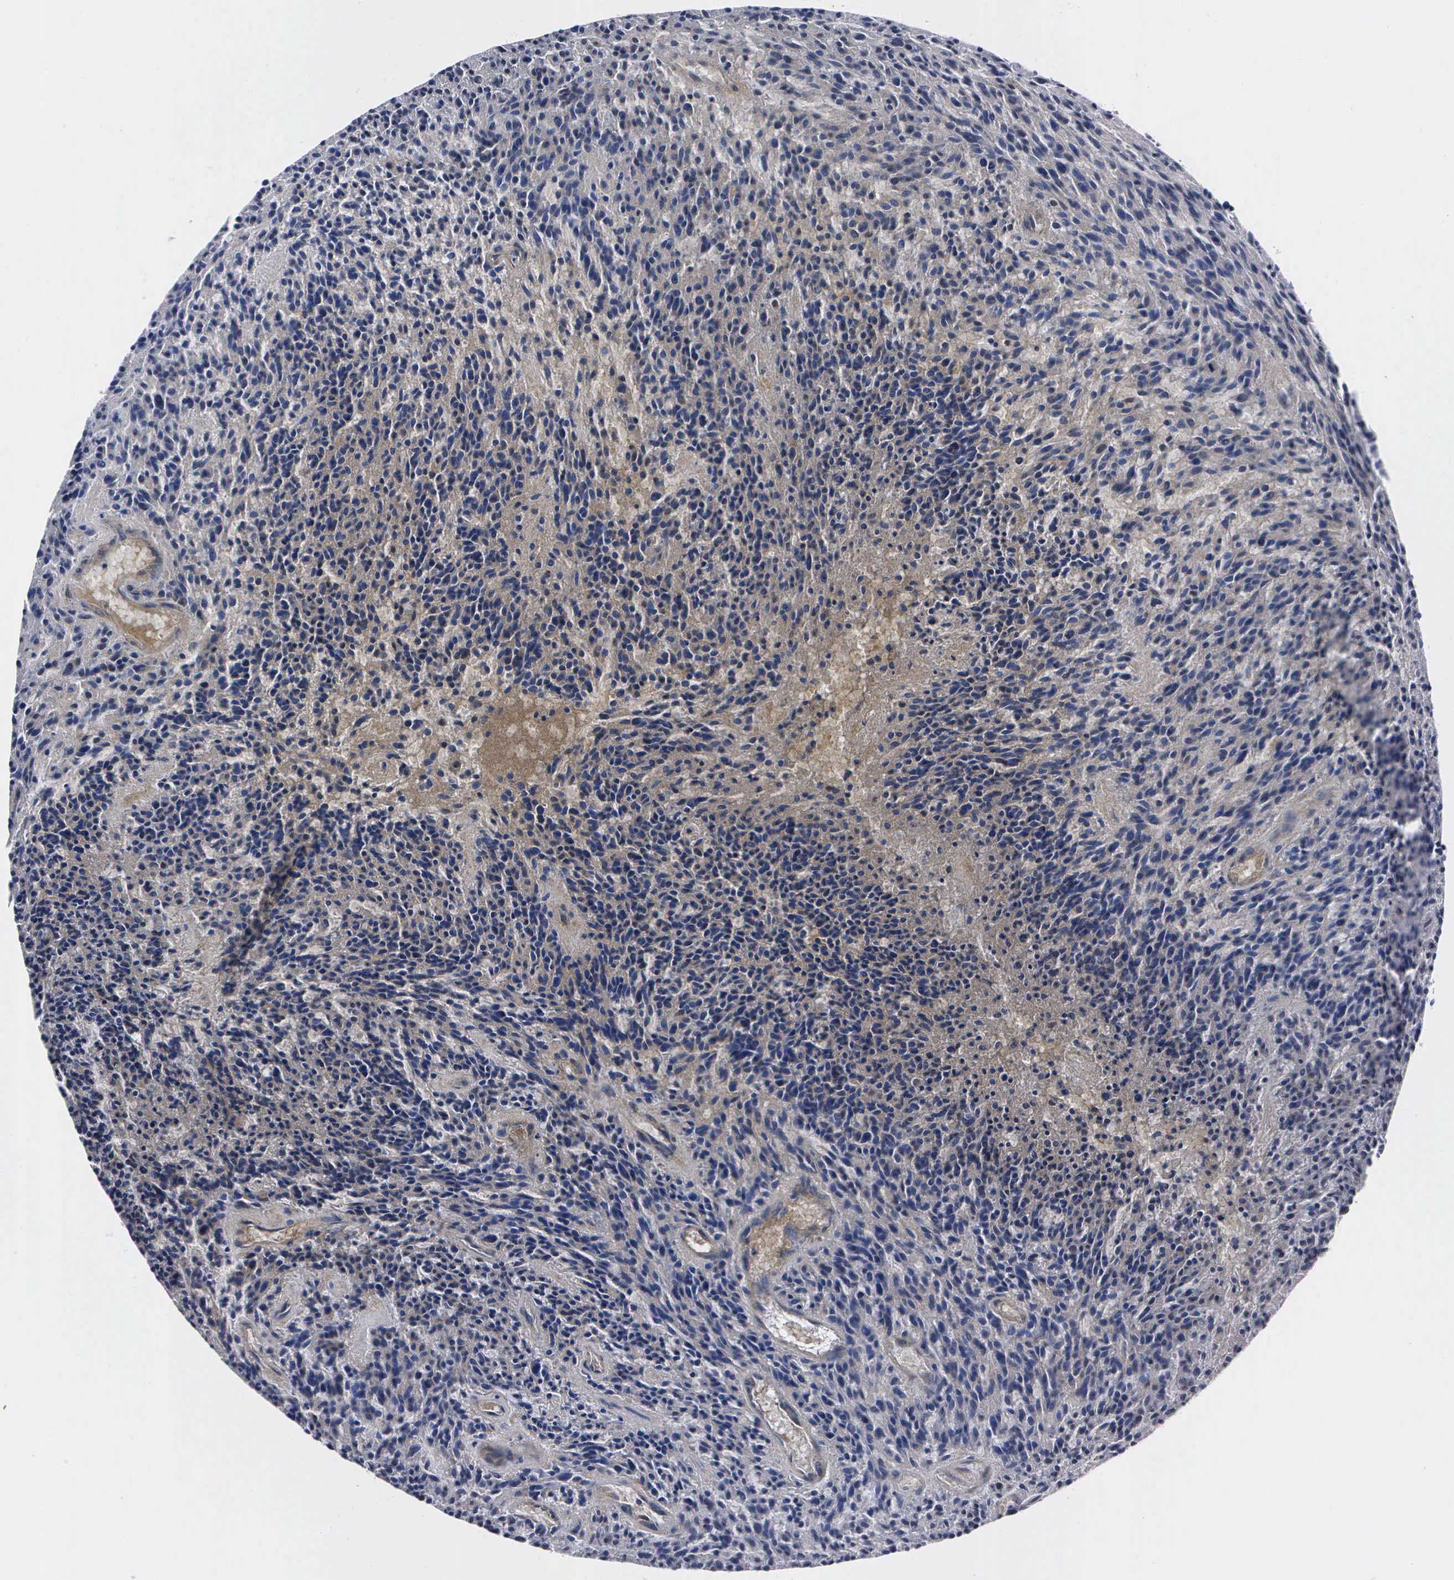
{"staining": {"intensity": "negative", "quantity": "none", "location": "none"}, "tissue": "glioma", "cell_type": "Tumor cells", "image_type": "cancer", "snomed": [{"axis": "morphology", "description": "Glioma, malignant, High grade"}, {"axis": "topography", "description": "Brain"}], "caption": "A histopathology image of glioma stained for a protein demonstrates no brown staining in tumor cells.", "gene": "ENO2", "patient": {"sex": "female", "age": 13}}